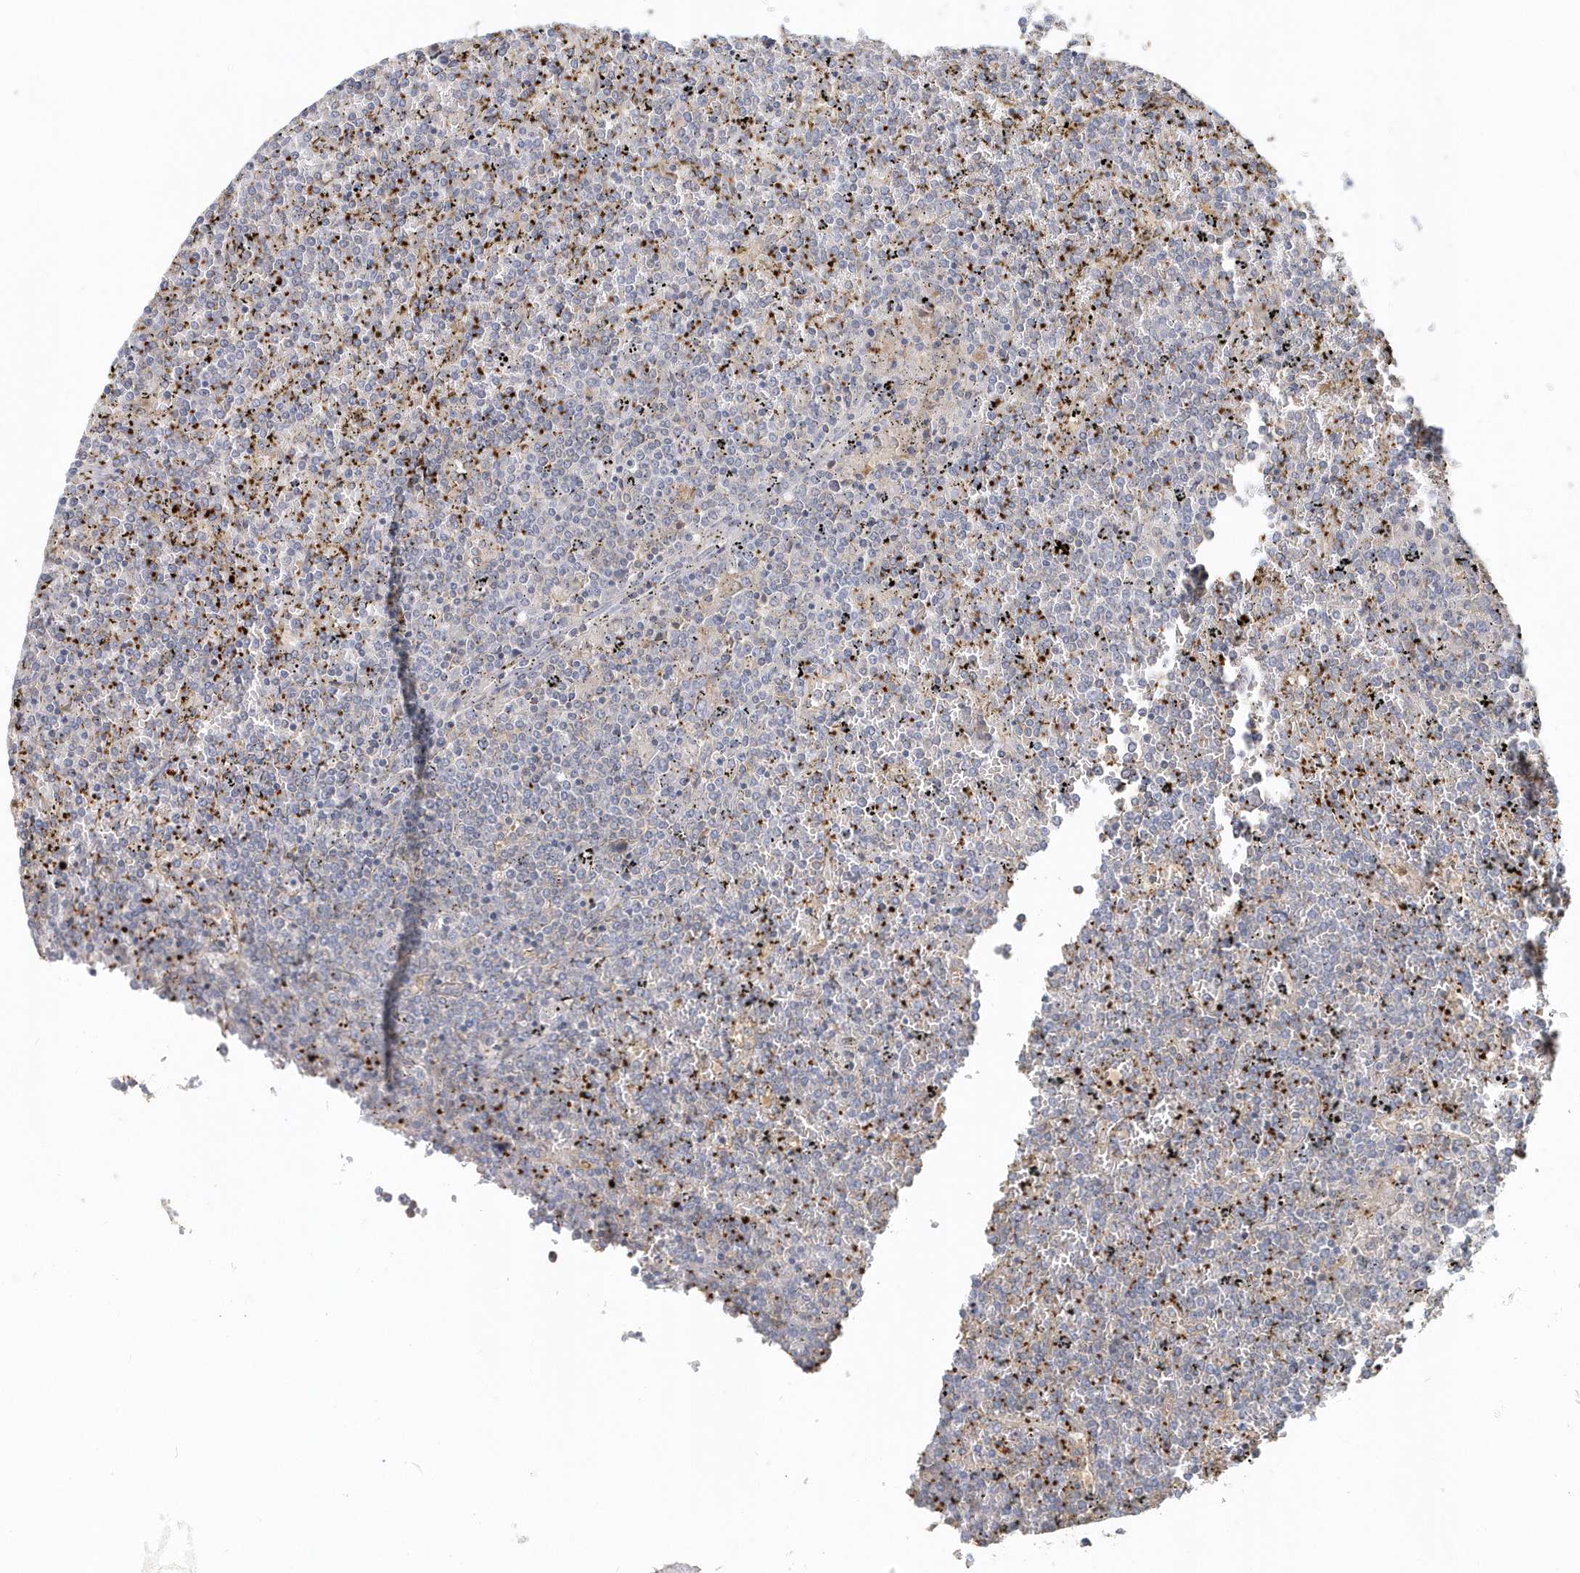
{"staining": {"intensity": "negative", "quantity": "none", "location": "none"}, "tissue": "lymphoma", "cell_type": "Tumor cells", "image_type": "cancer", "snomed": [{"axis": "morphology", "description": "Malignant lymphoma, non-Hodgkin's type, Low grade"}, {"axis": "topography", "description": "Spleen"}], "caption": "IHC histopathology image of neoplastic tissue: lymphoma stained with DAB (3,3'-diaminobenzidine) shows no significant protein staining in tumor cells.", "gene": "MMRN1", "patient": {"sex": "female", "age": 19}}